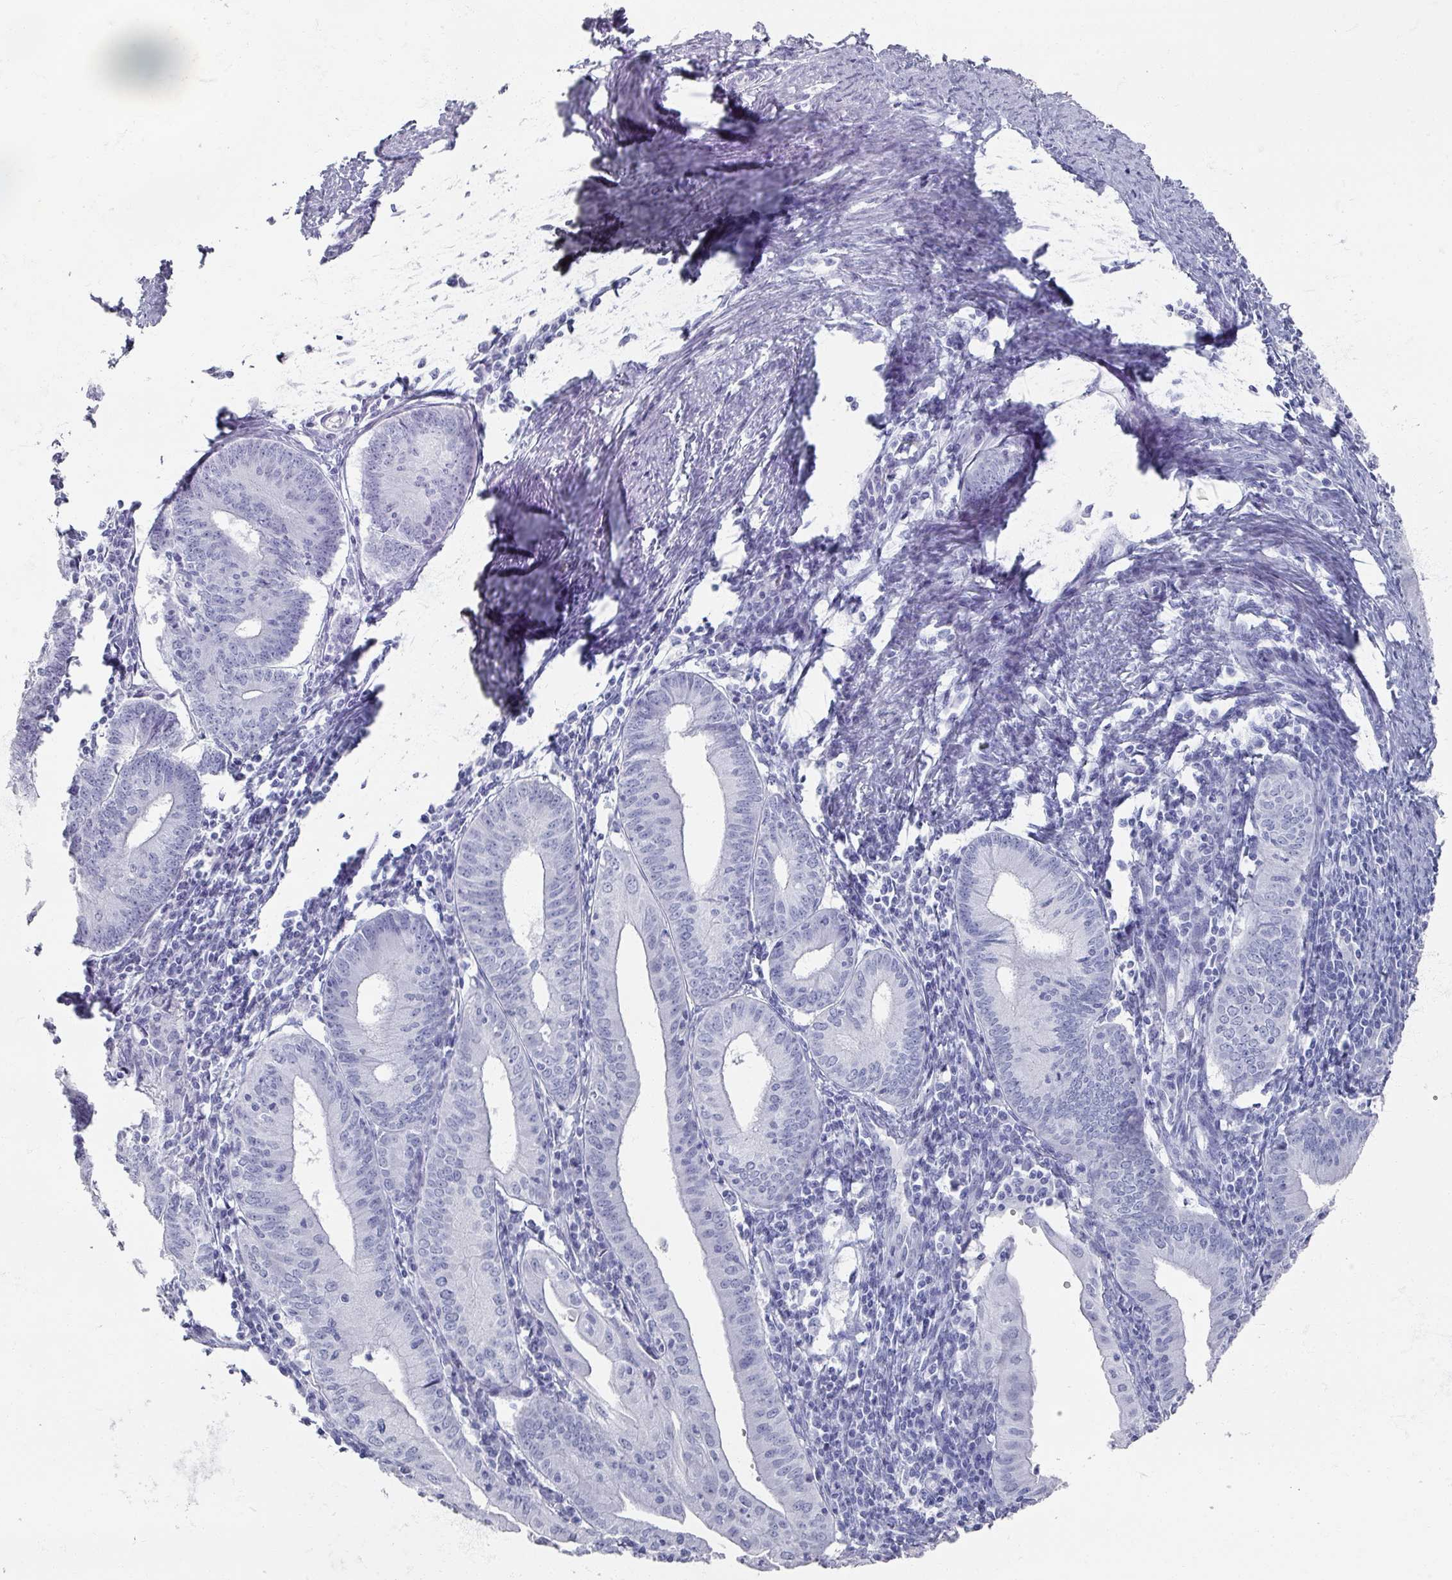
{"staining": {"intensity": "negative", "quantity": "none", "location": "none"}, "tissue": "endometrial cancer", "cell_type": "Tumor cells", "image_type": "cancer", "snomed": [{"axis": "morphology", "description": "Adenocarcinoma, NOS"}, {"axis": "topography", "description": "Endometrium"}], "caption": "High power microscopy image of an immunohistochemistry (IHC) histopathology image of endometrial cancer, revealing no significant positivity in tumor cells.", "gene": "OMG", "patient": {"sex": "female", "age": 60}}